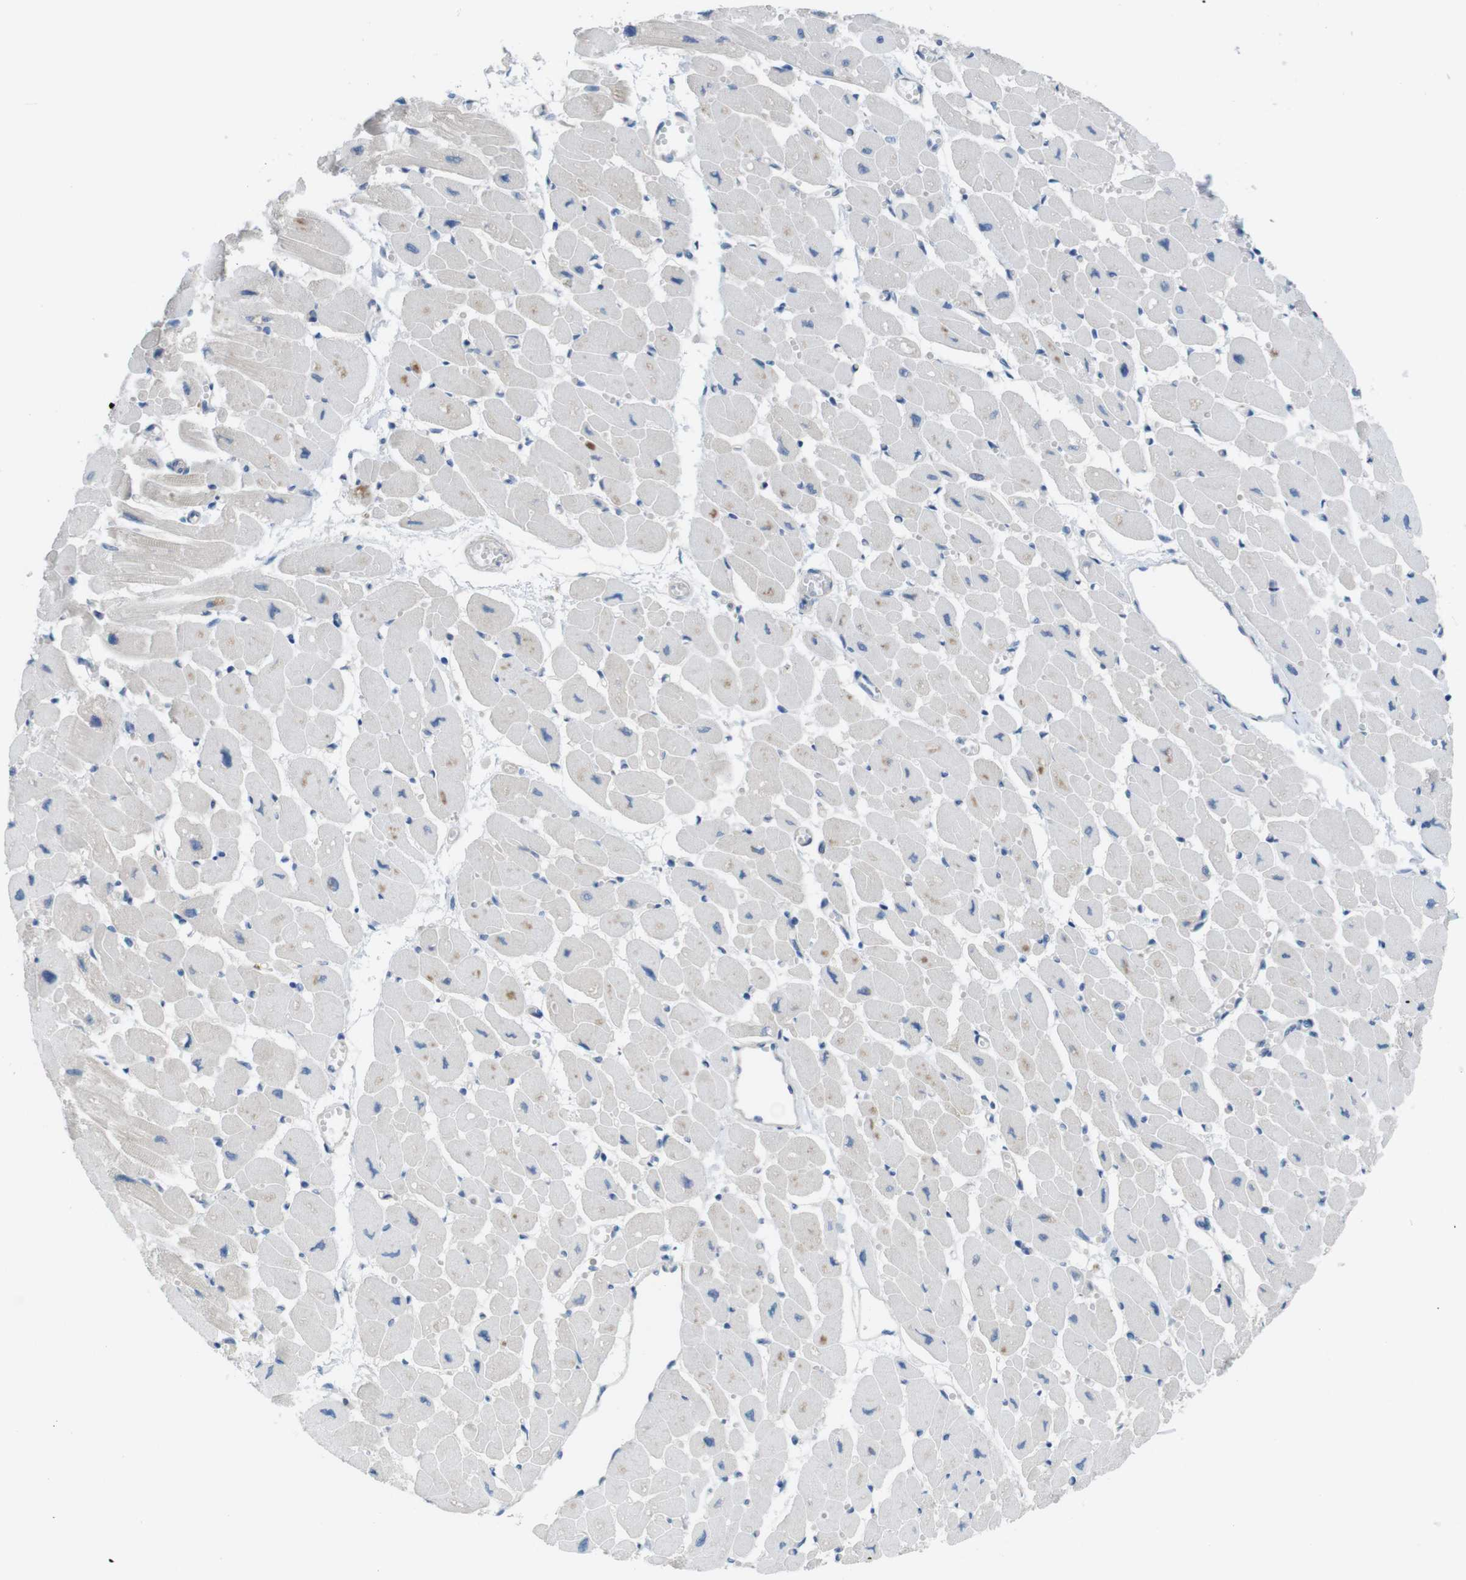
{"staining": {"intensity": "weak", "quantity": "<25%", "location": "cytoplasmic/membranous"}, "tissue": "heart muscle", "cell_type": "Cardiomyocytes", "image_type": "normal", "snomed": [{"axis": "morphology", "description": "Normal tissue, NOS"}, {"axis": "topography", "description": "Heart"}], "caption": "This is an IHC histopathology image of benign human heart muscle. There is no expression in cardiomyocytes.", "gene": "MTHFD1L", "patient": {"sex": "female", "age": 54}}